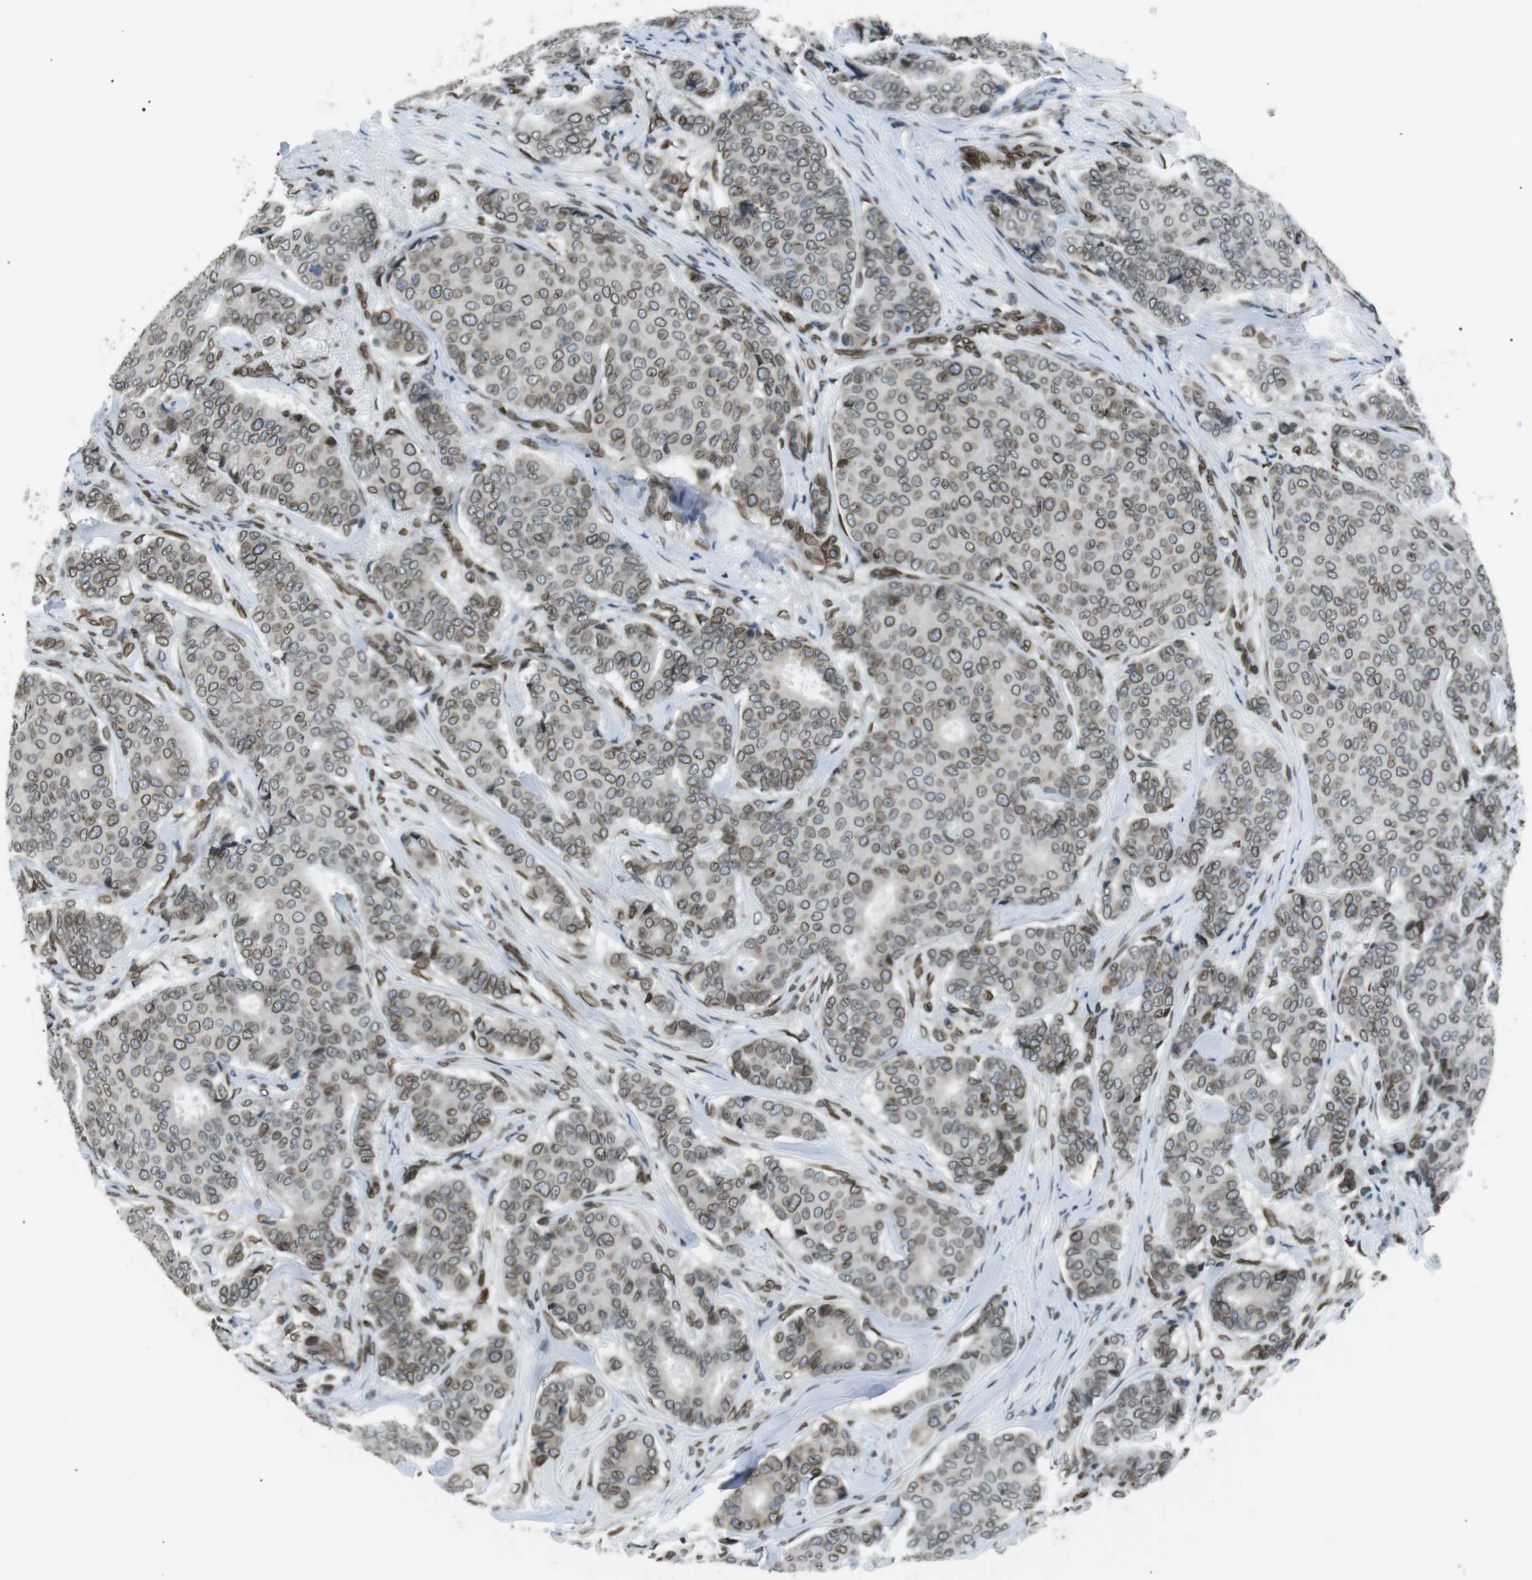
{"staining": {"intensity": "moderate", "quantity": ">75%", "location": "cytoplasmic/membranous,nuclear"}, "tissue": "breast cancer", "cell_type": "Tumor cells", "image_type": "cancer", "snomed": [{"axis": "morphology", "description": "Duct carcinoma"}, {"axis": "topography", "description": "Breast"}], "caption": "A high-resolution photomicrograph shows immunohistochemistry (IHC) staining of breast cancer (invasive ductal carcinoma), which exhibits moderate cytoplasmic/membranous and nuclear staining in approximately >75% of tumor cells.", "gene": "TMX4", "patient": {"sex": "female", "age": 75}}